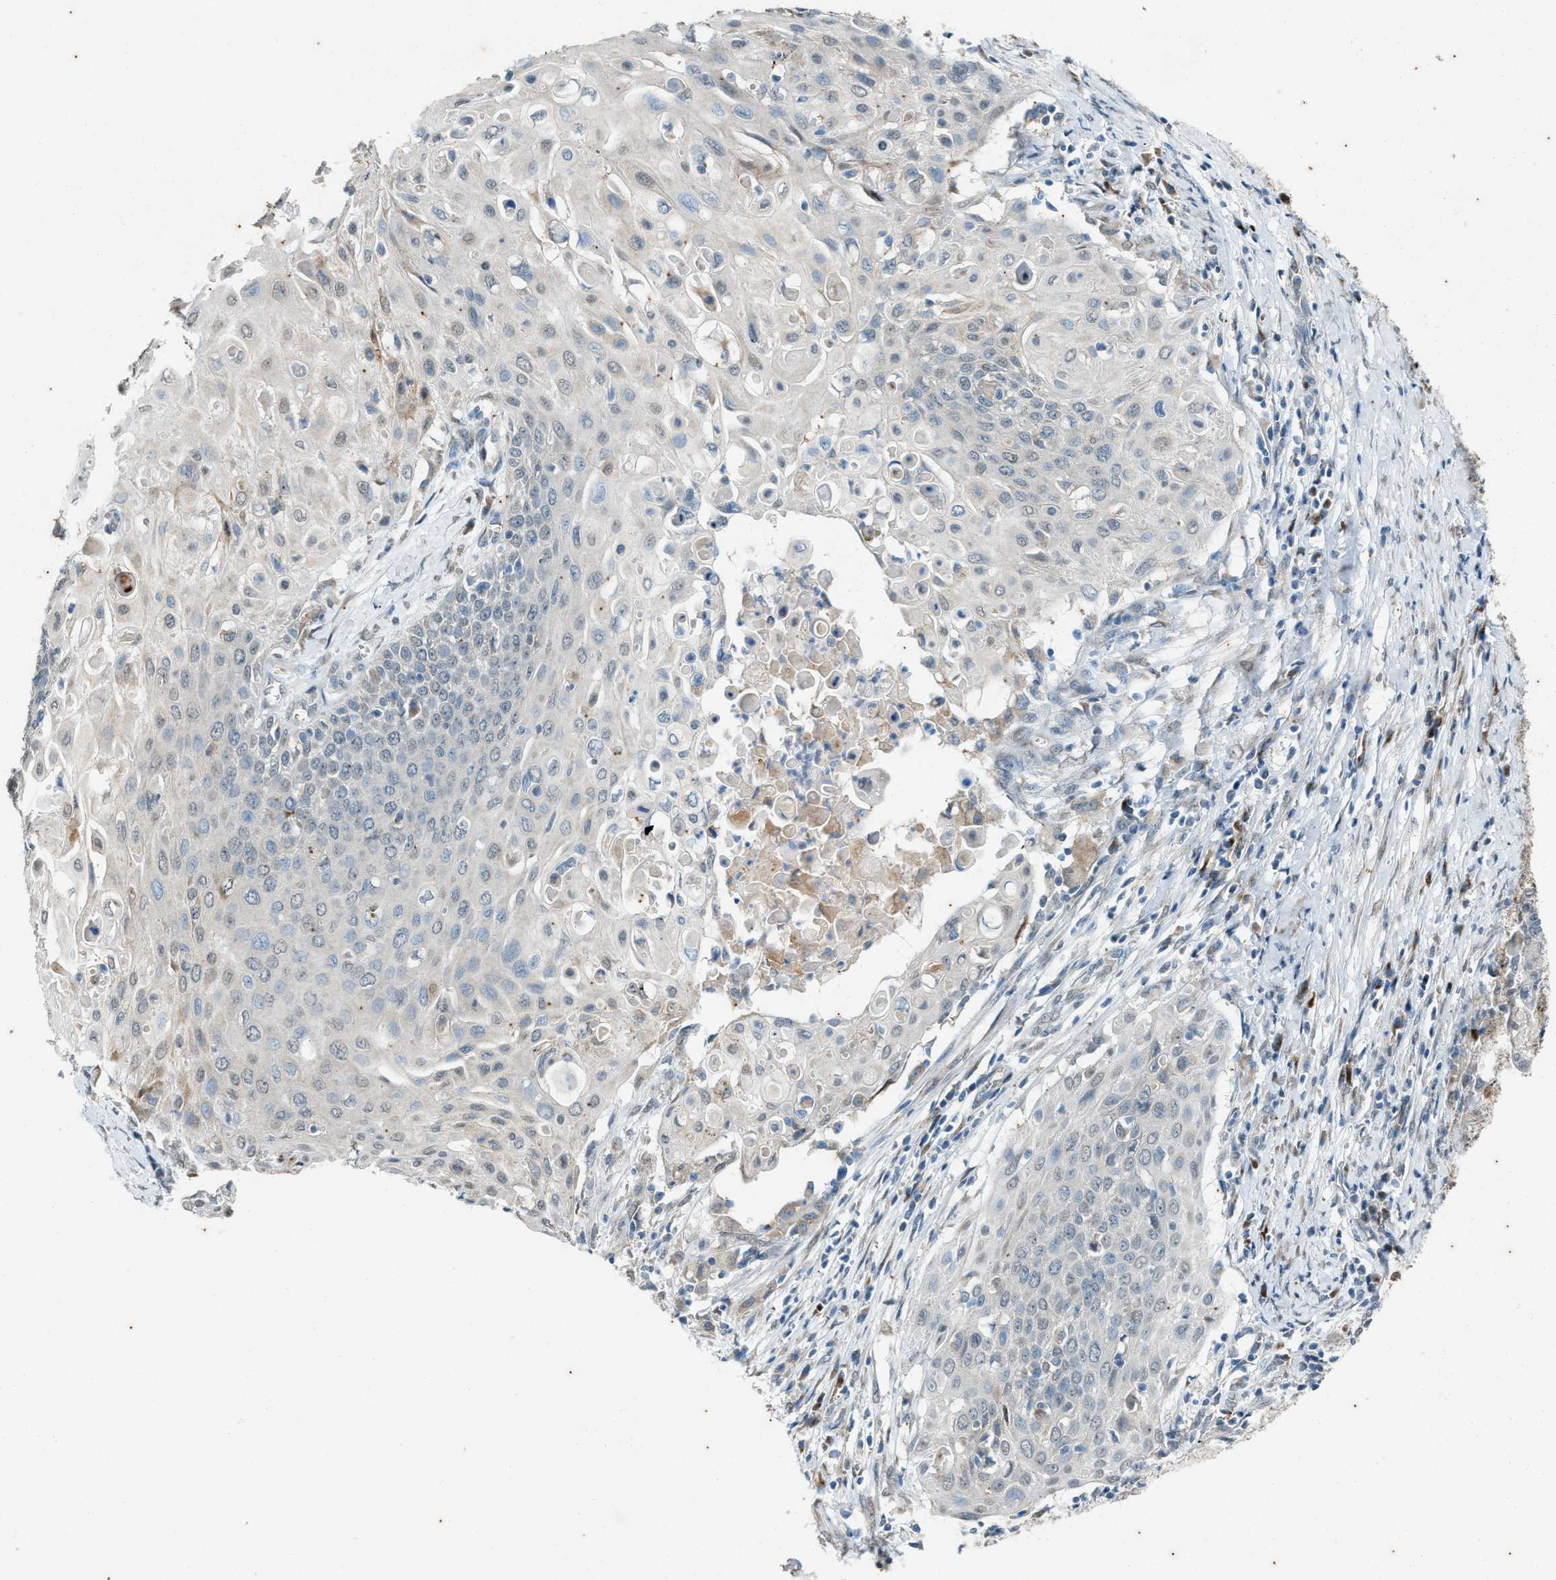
{"staining": {"intensity": "negative", "quantity": "none", "location": "none"}, "tissue": "cervical cancer", "cell_type": "Tumor cells", "image_type": "cancer", "snomed": [{"axis": "morphology", "description": "Squamous cell carcinoma, NOS"}, {"axis": "topography", "description": "Cervix"}], "caption": "IHC histopathology image of neoplastic tissue: human cervical cancer stained with DAB (3,3'-diaminobenzidine) exhibits no significant protein positivity in tumor cells. (DAB (3,3'-diaminobenzidine) immunohistochemistry (IHC) with hematoxylin counter stain).", "gene": "CHPF2", "patient": {"sex": "female", "age": 39}}